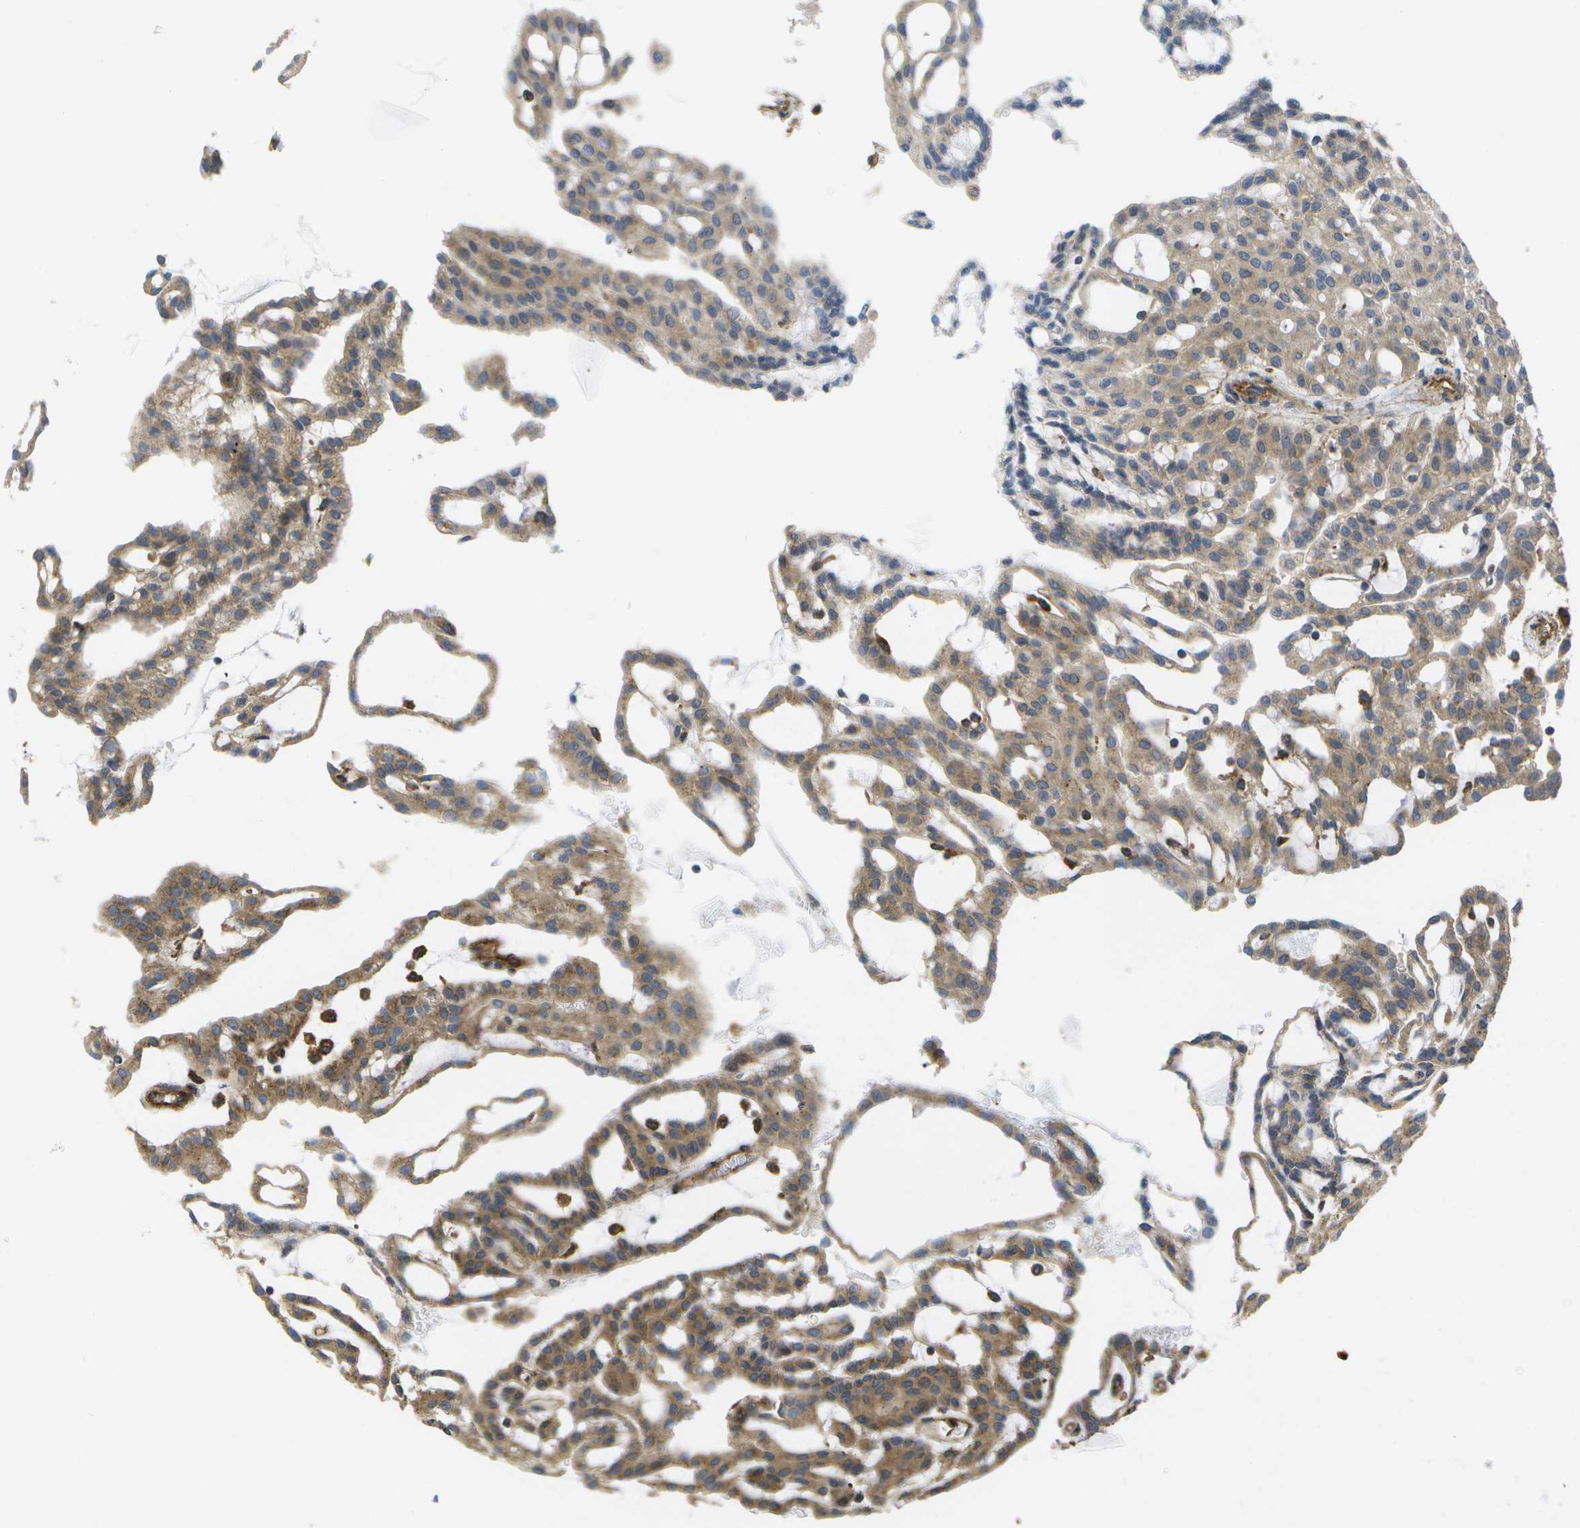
{"staining": {"intensity": "moderate", "quantity": ">75%", "location": "cytoplasmic/membranous"}, "tissue": "renal cancer", "cell_type": "Tumor cells", "image_type": "cancer", "snomed": [{"axis": "morphology", "description": "Adenocarcinoma, NOS"}, {"axis": "topography", "description": "Kidney"}], "caption": "There is medium levels of moderate cytoplasmic/membranous positivity in tumor cells of adenocarcinoma (renal), as demonstrated by immunohistochemical staining (brown color).", "gene": "BST2", "patient": {"sex": "male", "age": 63}}